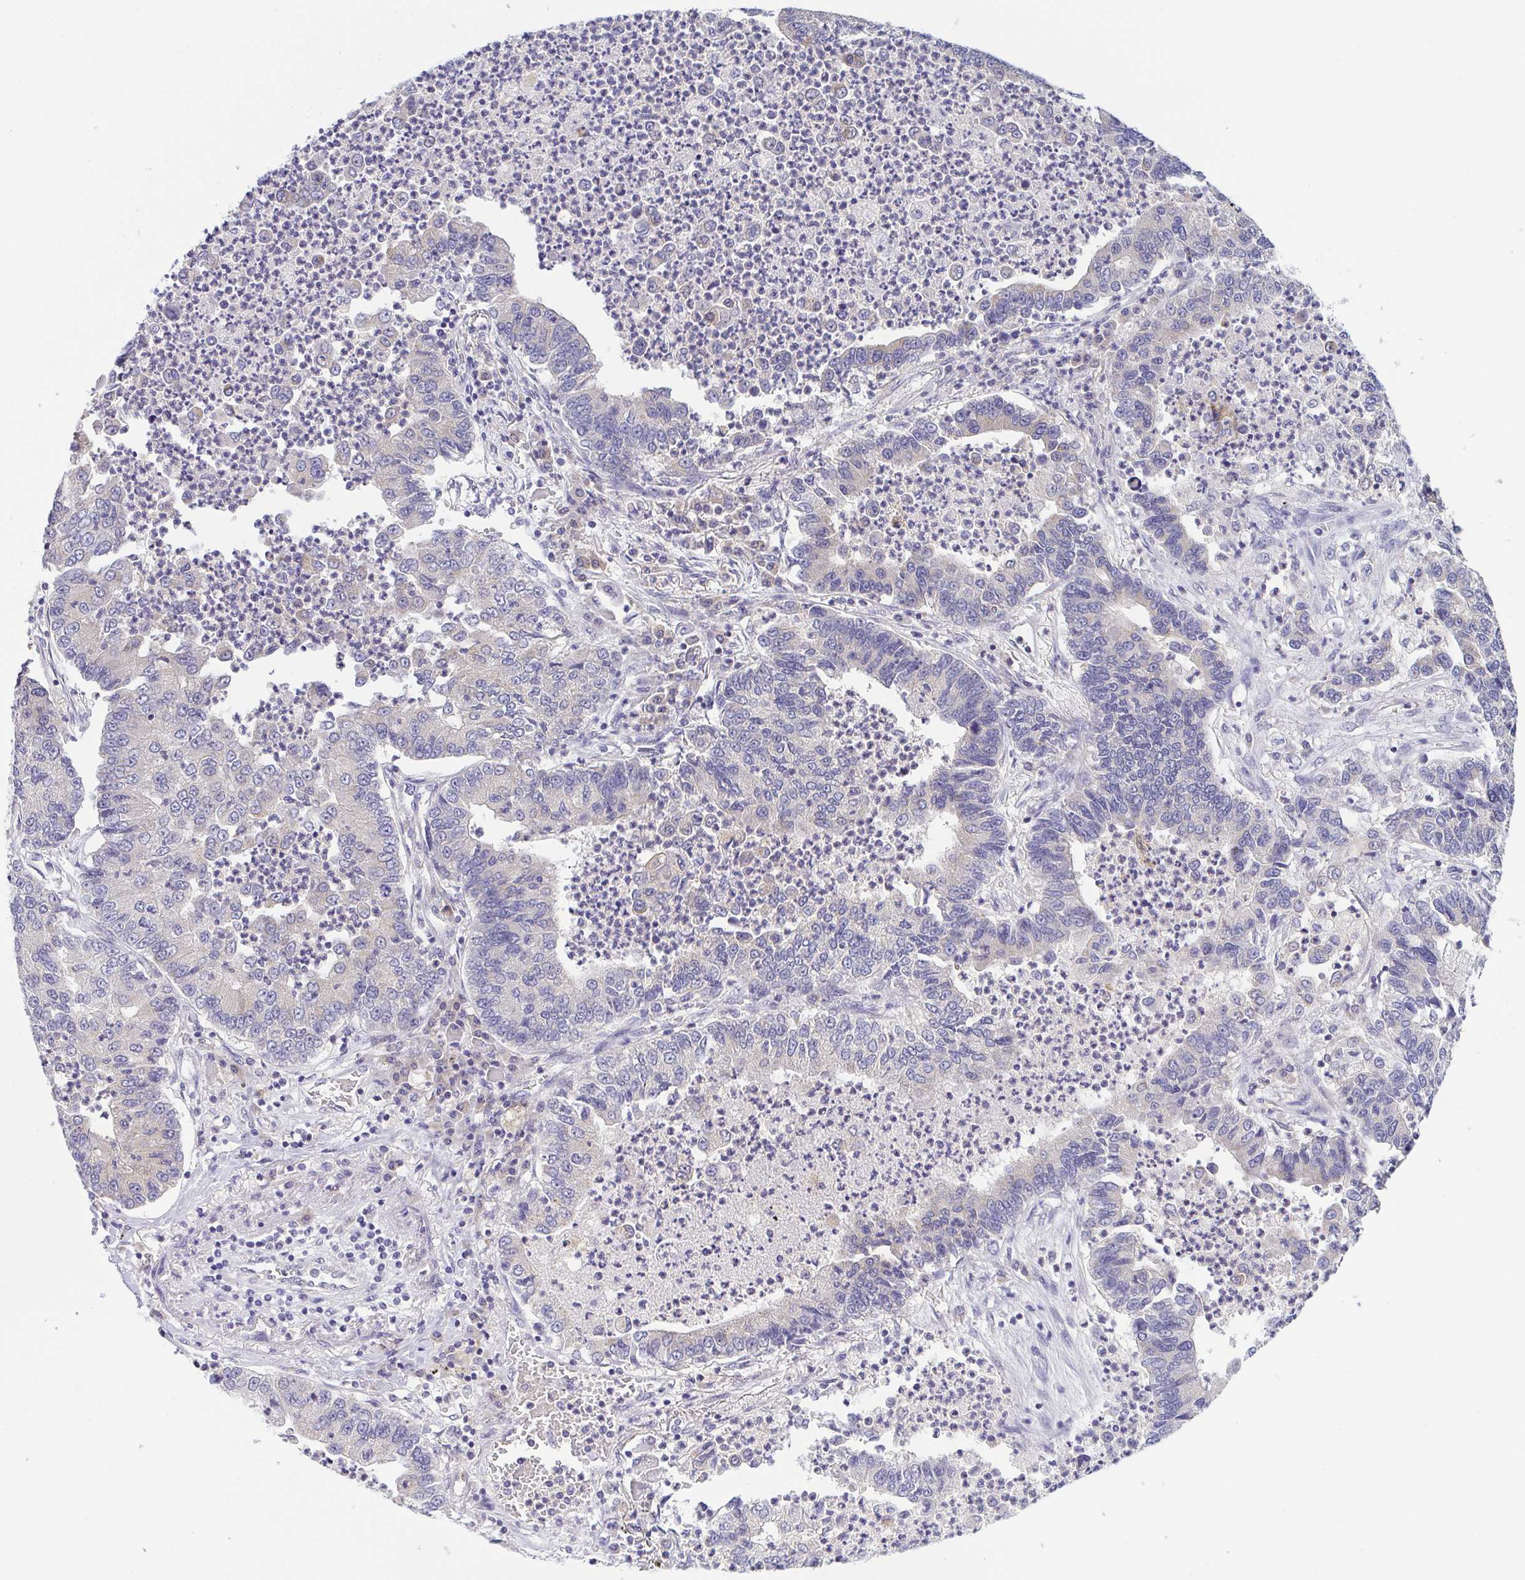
{"staining": {"intensity": "negative", "quantity": "none", "location": "none"}, "tissue": "lung cancer", "cell_type": "Tumor cells", "image_type": "cancer", "snomed": [{"axis": "morphology", "description": "Adenocarcinoma, NOS"}, {"axis": "topography", "description": "Lung"}], "caption": "This micrograph is of adenocarcinoma (lung) stained with IHC to label a protein in brown with the nuclei are counter-stained blue. There is no expression in tumor cells.", "gene": "BCL2L1", "patient": {"sex": "female", "age": 57}}